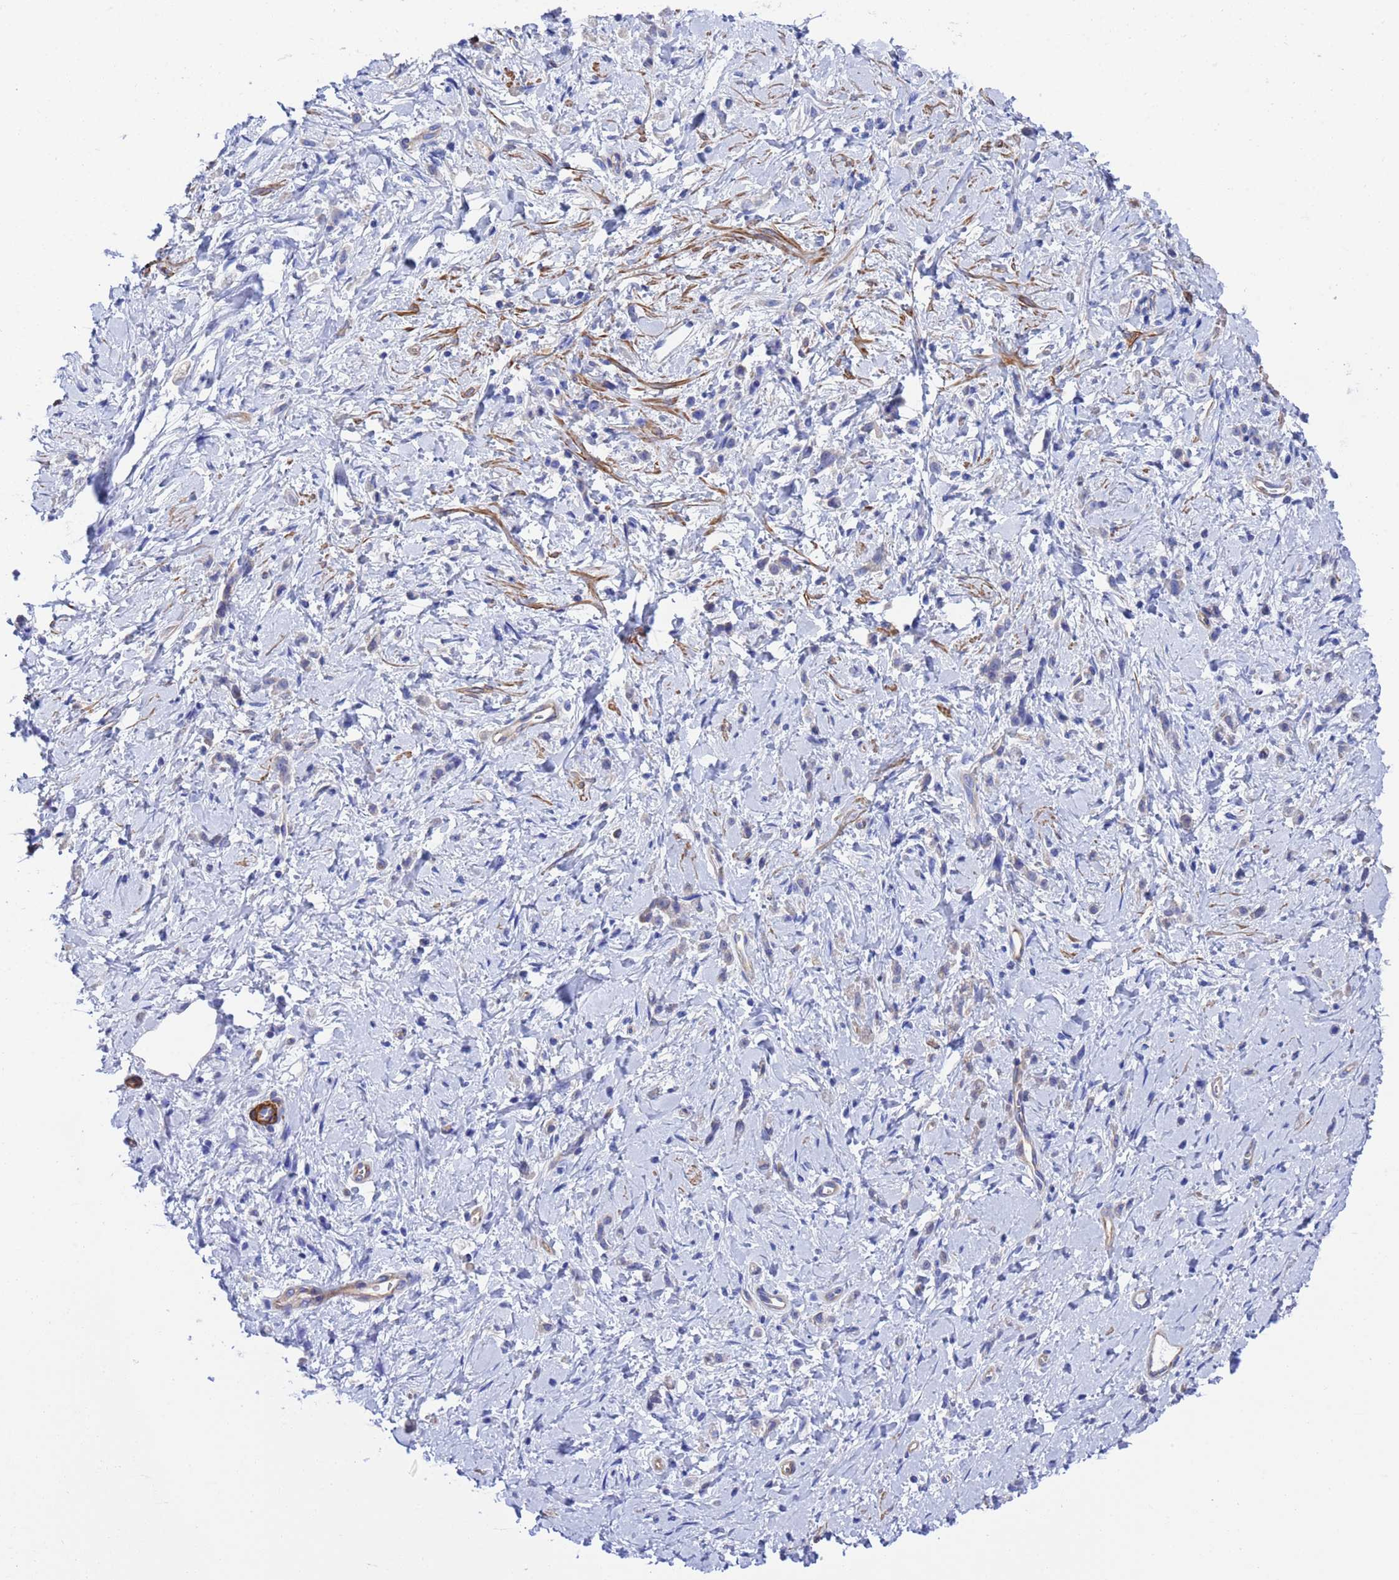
{"staining": {"intensity": "negative", "quantity": "none", "location": "none"}, "tissue": "stomach cancer", "cell_type": "Tumor cells", "image_type": "cancer", "snomed": [{"axis": "morphology", "description": "Adenocarcinoma, NOS"}, {"axis": "topography", "description": "Stomach"}], "caption": "This is an immunohistochemistry histopathology image of adenocarcinoma (stomach). There is no positivity in tumor cells.", "gene": "CST4", "patient": {"sex": "female", "age": 60}}